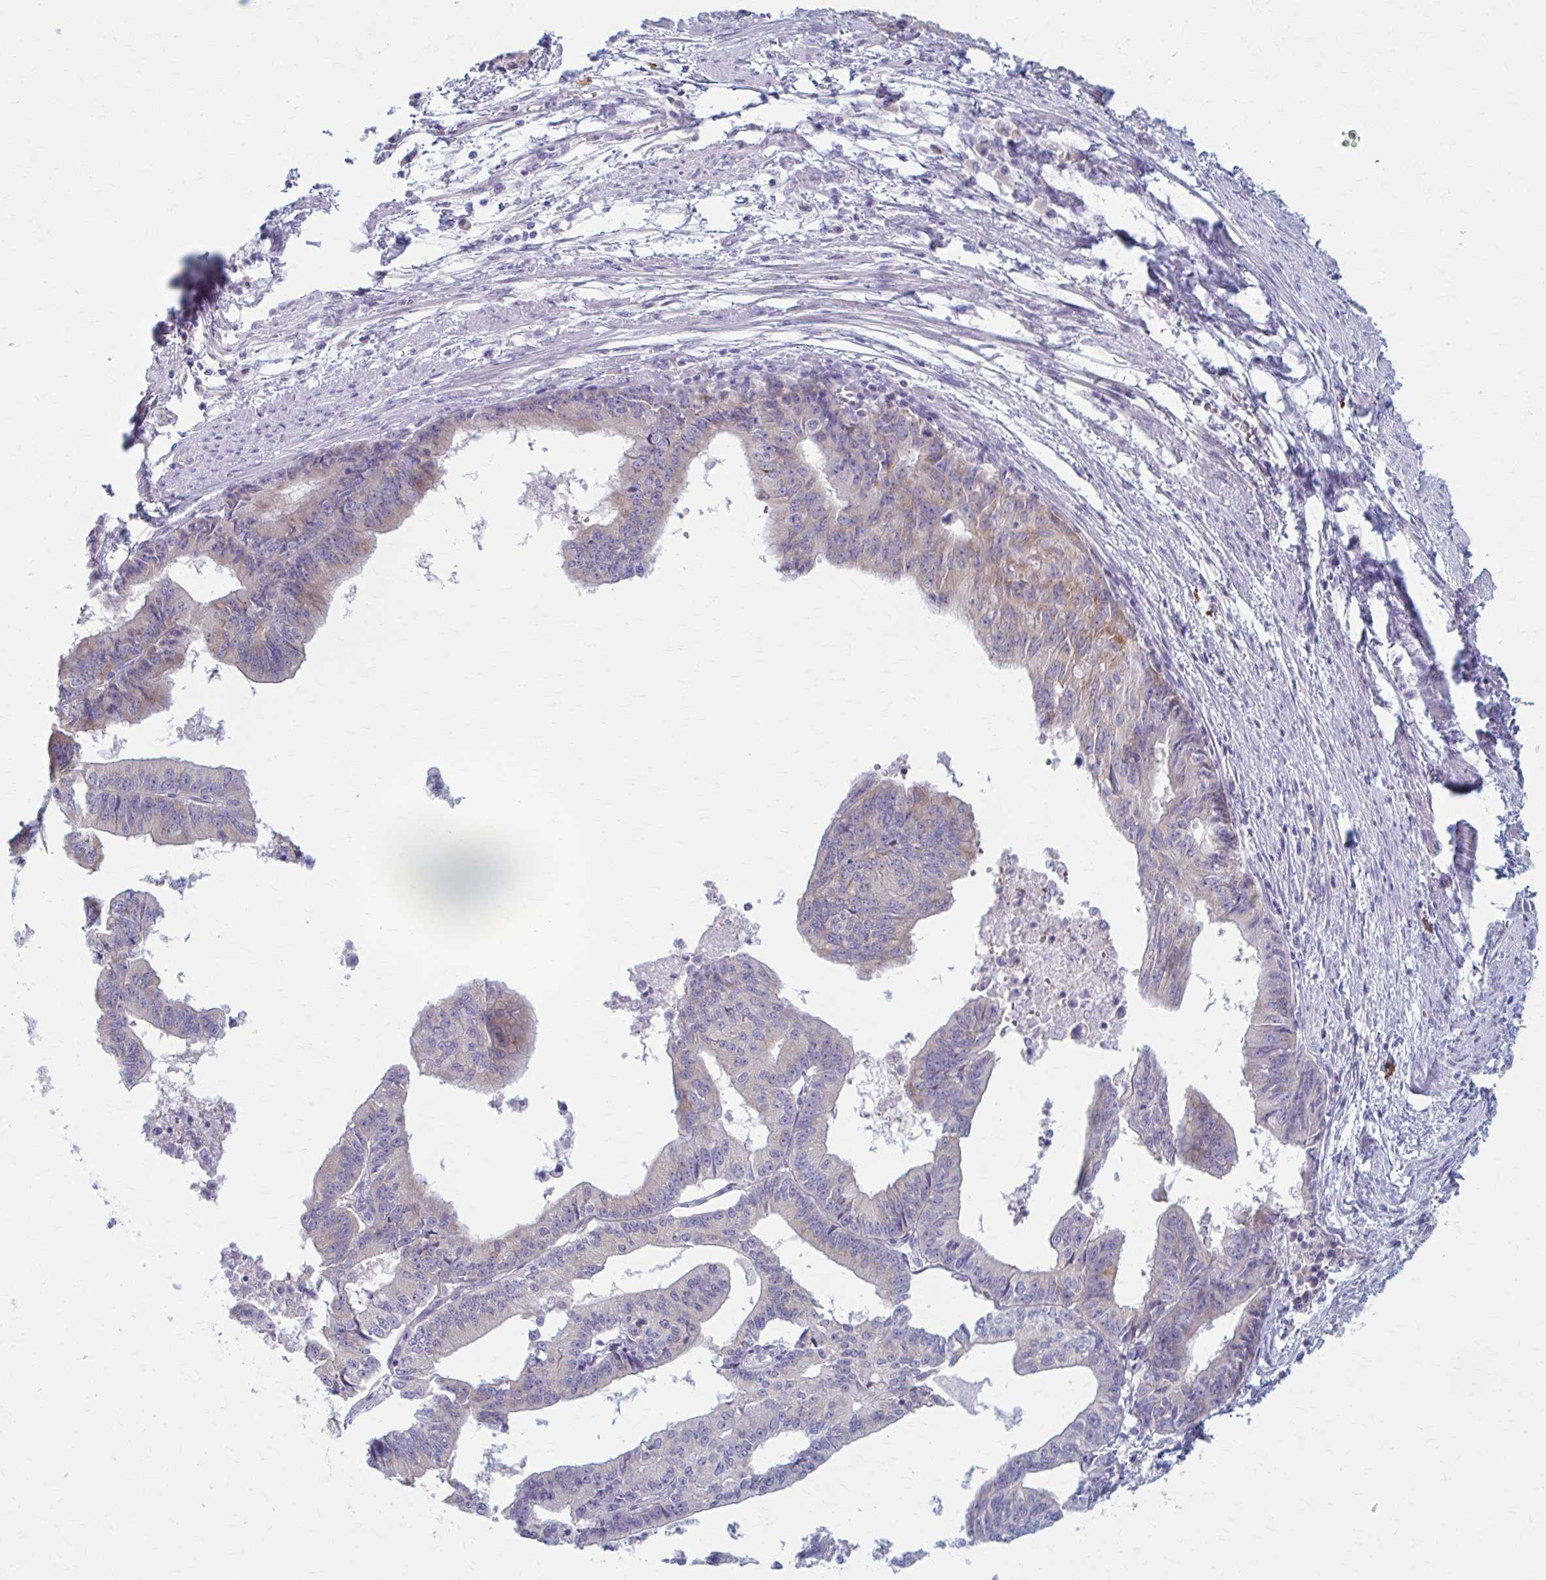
{"staining": {"intensity": "weak", "quantity": "<25%", "location": "cytoplasmic/membranous"}, "tissue": "endometrial cancer", "cell_type": "Tumor cells", "image_type": "cancer", "snomed": [{"axis": "morphology", "description": "Adenocarcinoma, NOS"}, {"axis": "topography", "description": "Endometrium"}], "caption": "This image is of endometrial cancer (adenocarcinoma) stained with IHC to label a protein in brown with the nuclei are counter-stained blue. There is no expression in tumor cells.", "gene": "PRKRA", "patient": {"sex": "female", "age": 65}}